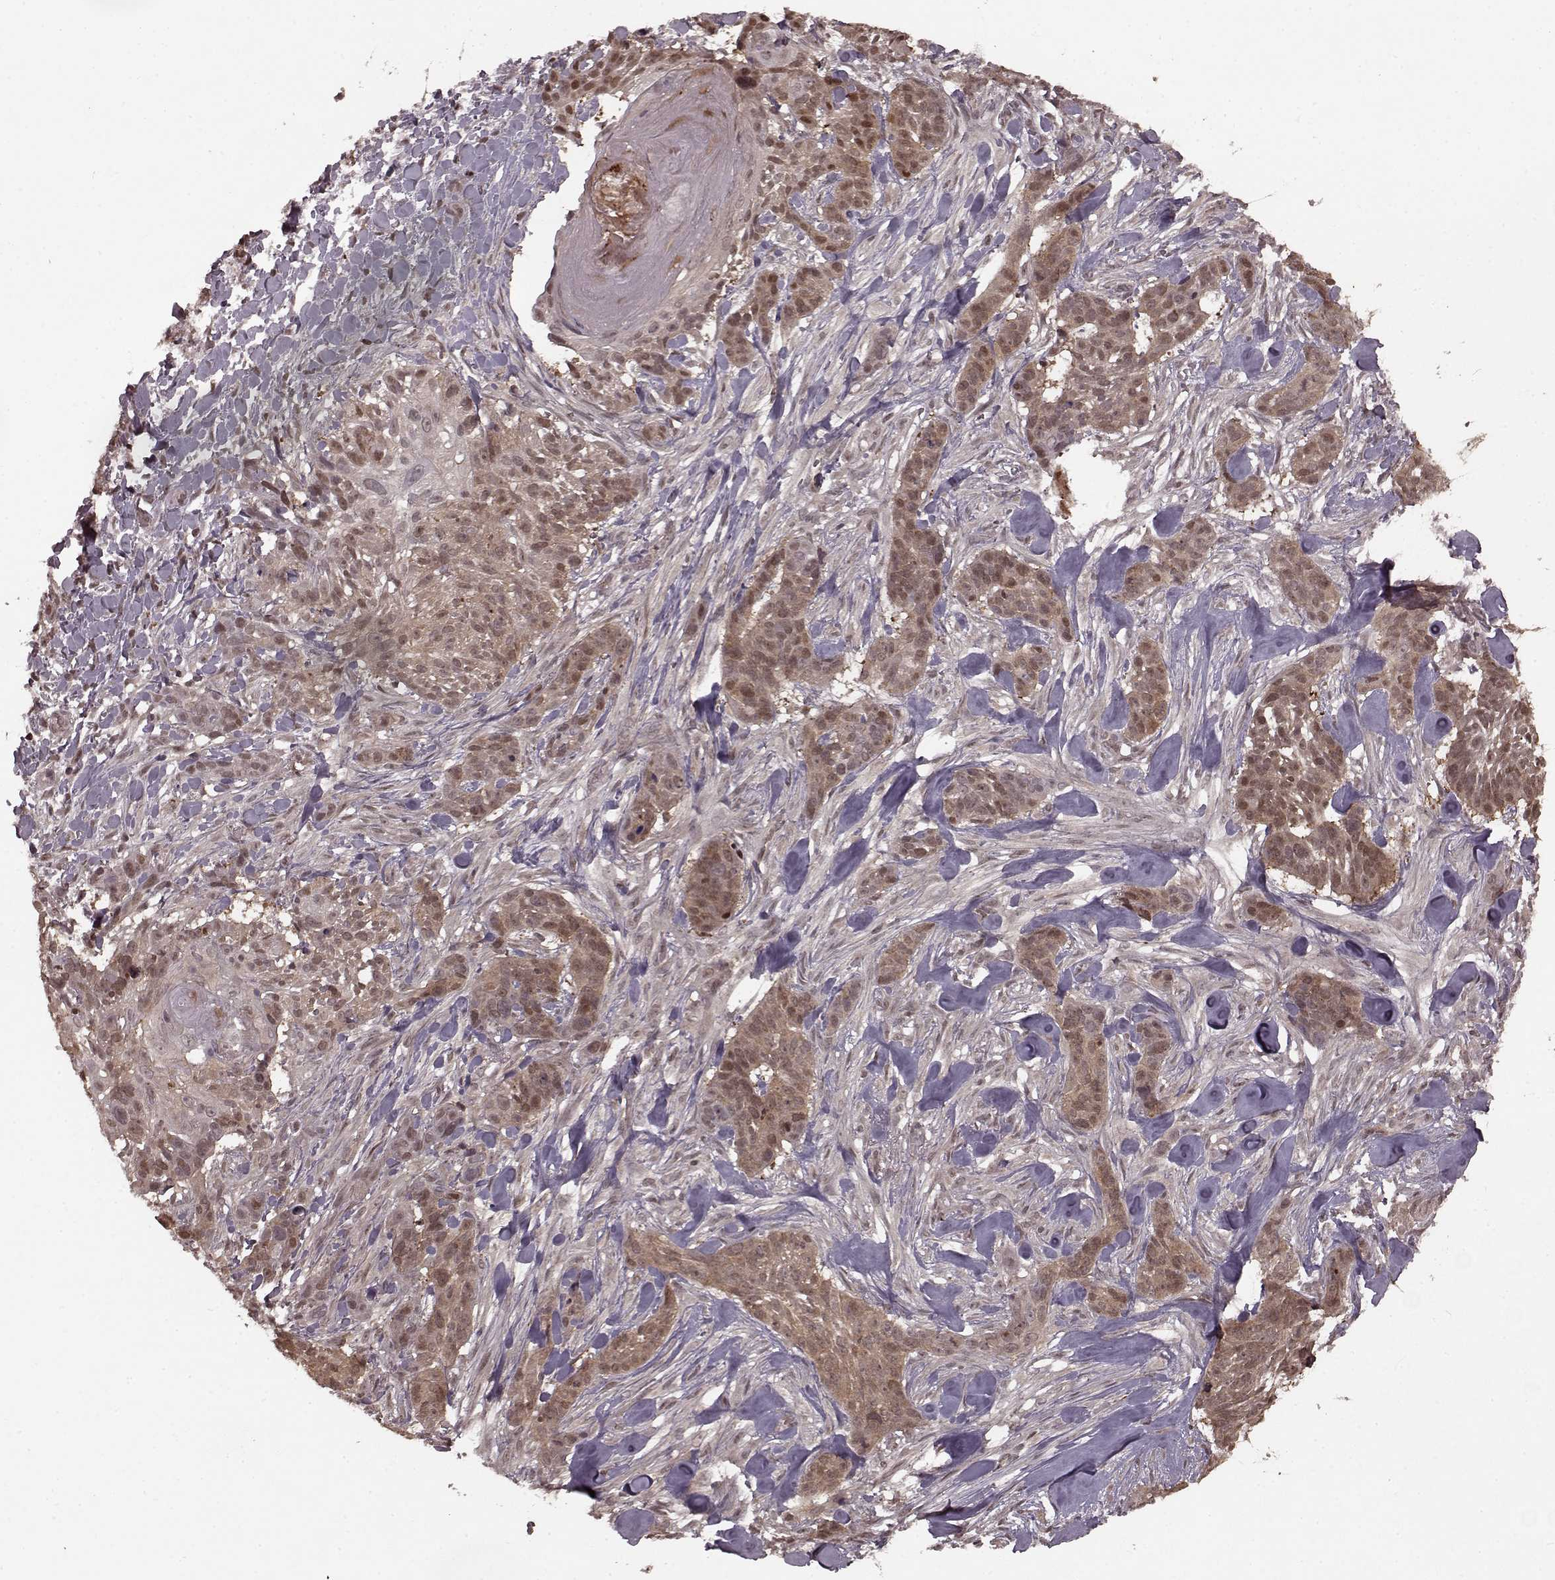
{"staining": {"intensity": "weak", "quantity": "25%-75%", "location": "cytoplasmic/membranous,nuclear"}, "tissue": "skin cancer", "cell_type": "Tumor cells", "image_type": "cancer", "snomed": [{"axis": "morphology", "description": "Basal cell carcinoma"}, {"axis": "topography", "description": "Skin"}], "caption": "This image exhibits immunohistochemistry (IHC) staining of skin basal cell carcinoma, with low weak cytoplasmic/membranous and nuclear staining in about 25%-75% of tumor cells.", "gene": "GSS", "patient": {"sex": "male", "age": 87}}